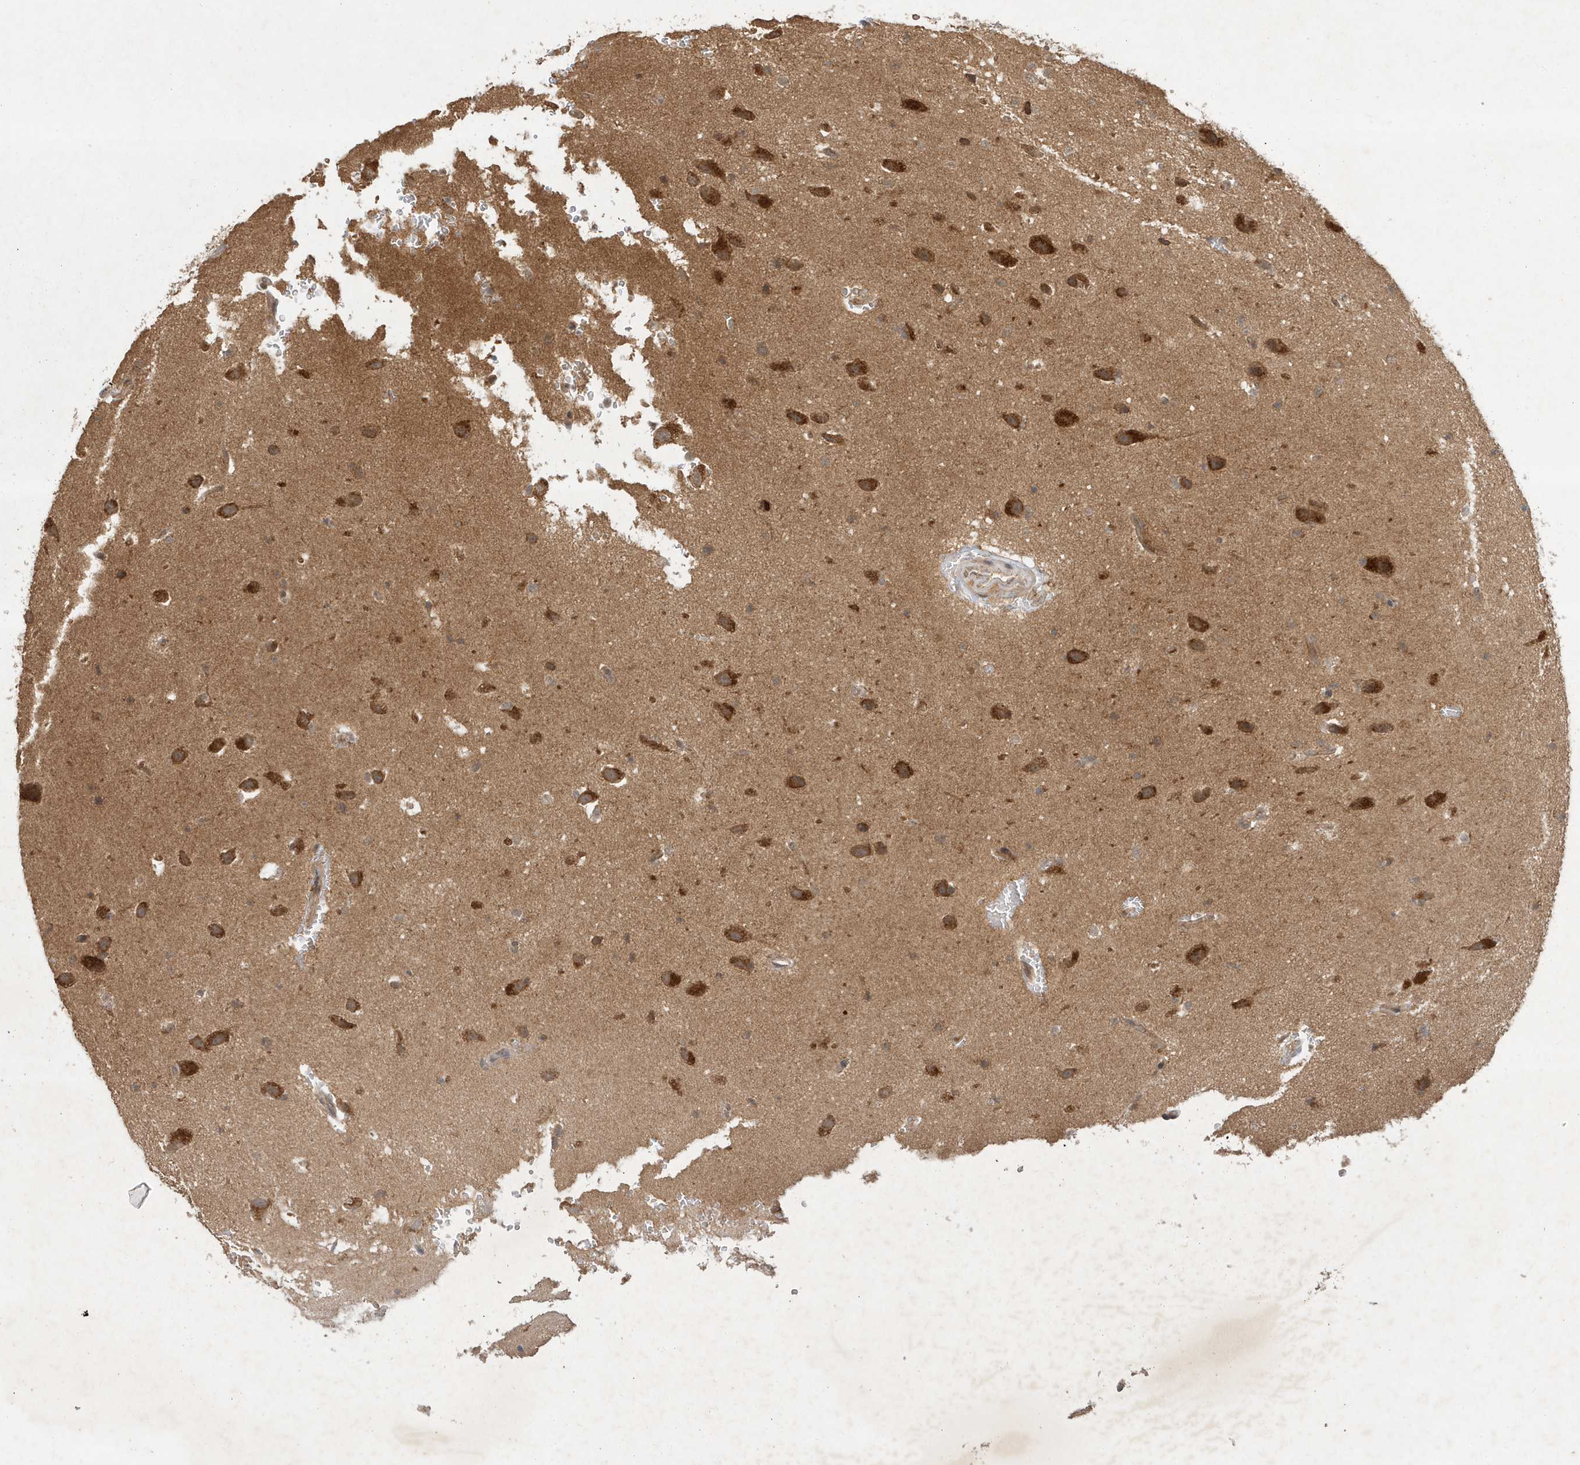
{"staining": {"intensity": "moderate", "quantity": ">75%", "location": "cytoplasmic/membranous"}, "tissue": "glioma", "cell_type": "Tumor cells", "image_type": "cancer", "snomed": [{"axis": "morphology", "description": "Glioma, malignant, Low grade"}, {"axis": "topography", "description": "Brain"}], "caption": "An image of malignant glioma (low-grade) stained for a protein reveals moderate cytoplasmic/membranous brown staining in tumor cells.", "gene": "ABCB9", "patient": {"sex": "female", "age": 37}}